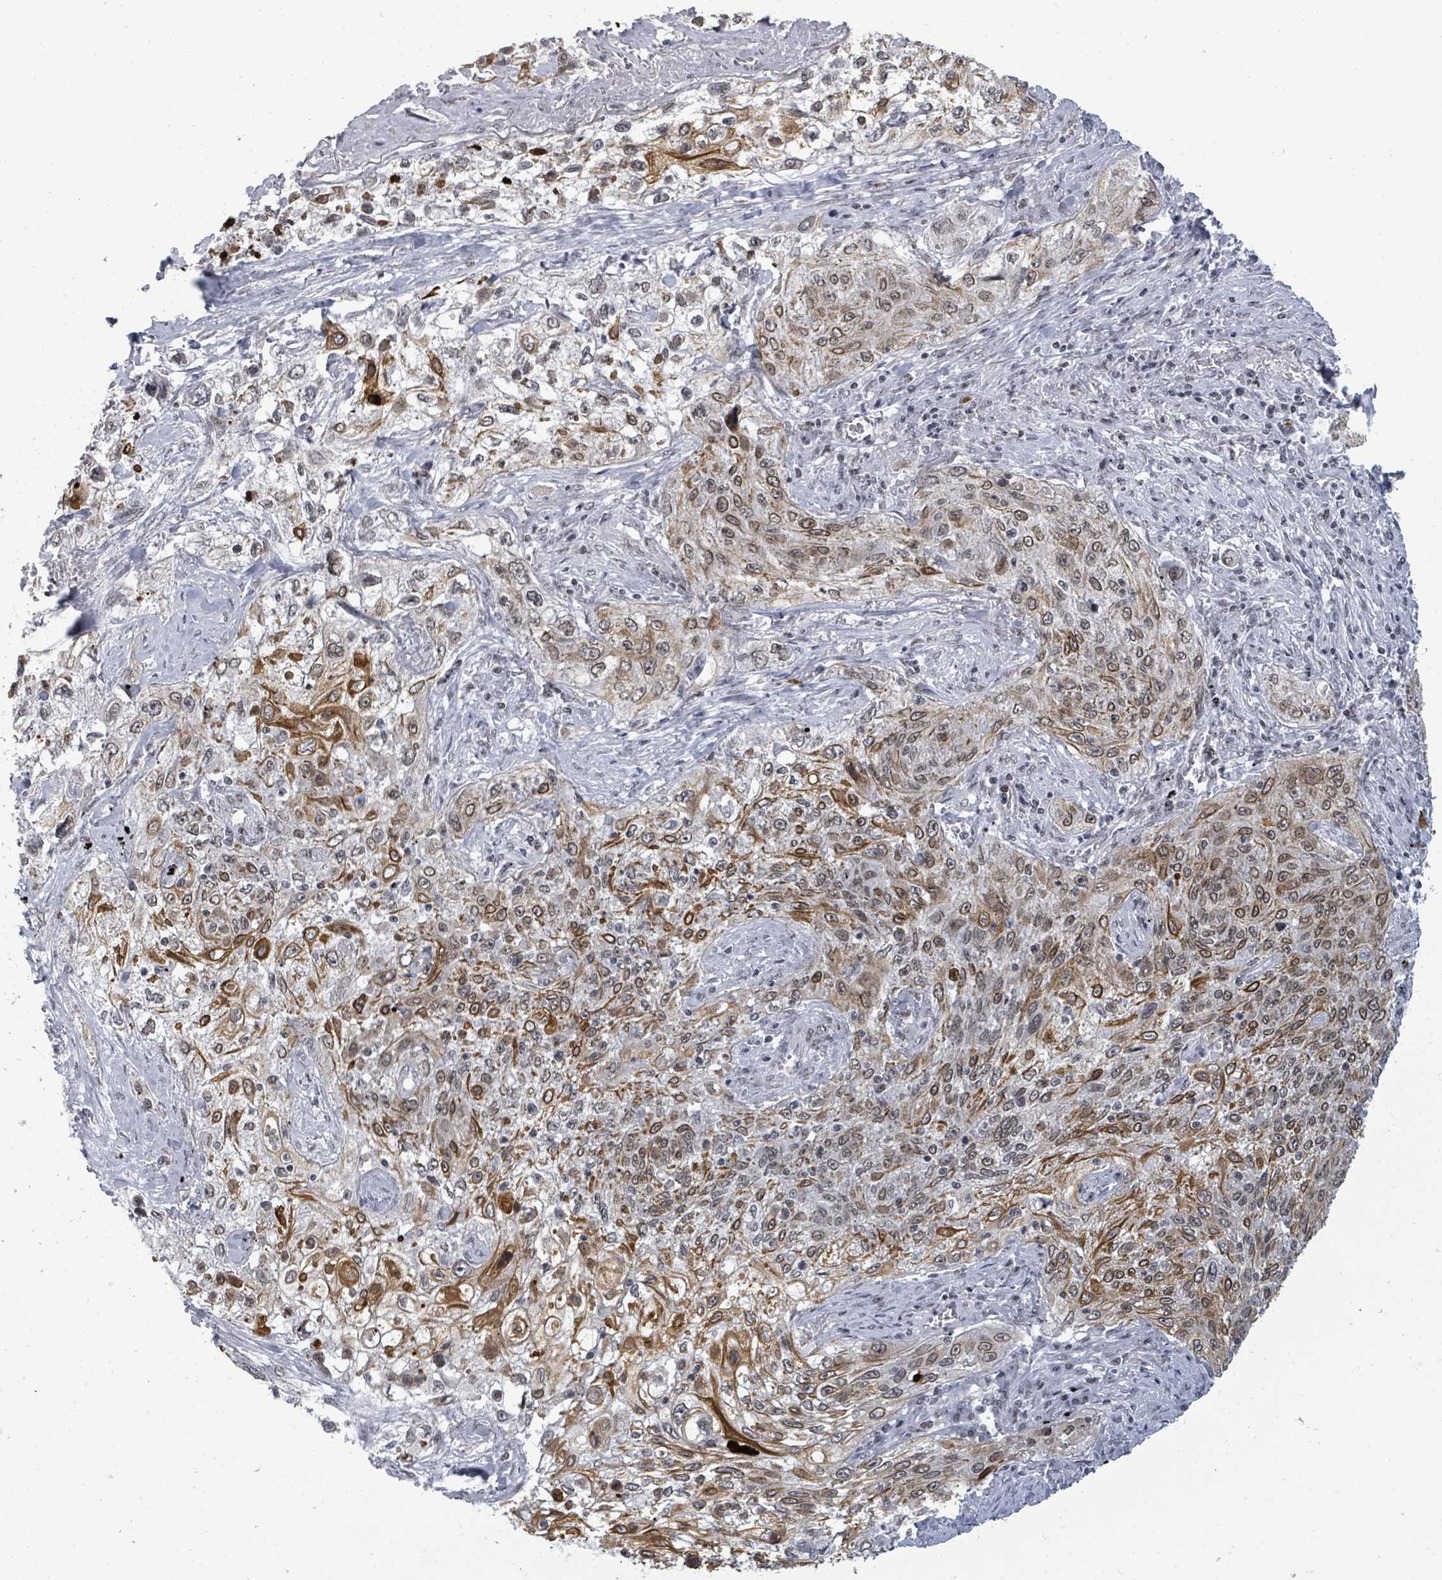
{"staining": {"intensity": "moderate", "quantity": ">75%", "location": "cytoplasmic/membranous"}, "tissue": "lung cancer", "cell_type": "Tumor cells", "image_type": "cancer", "snomed": [{"axis": "morphology", "description": "Squamous cell carcinoma, NOS"}, {"axis": "topography", "description": "Lung"}], "caption": "A medium amount of moderate cytoplasmic/membranous expression is seen in approximately >75% of tumor cells in lung cancer (squamous cell carcinoma) tissue.", "gene": "ERCC5", "patient": {"sex": "female", "age": 69}}